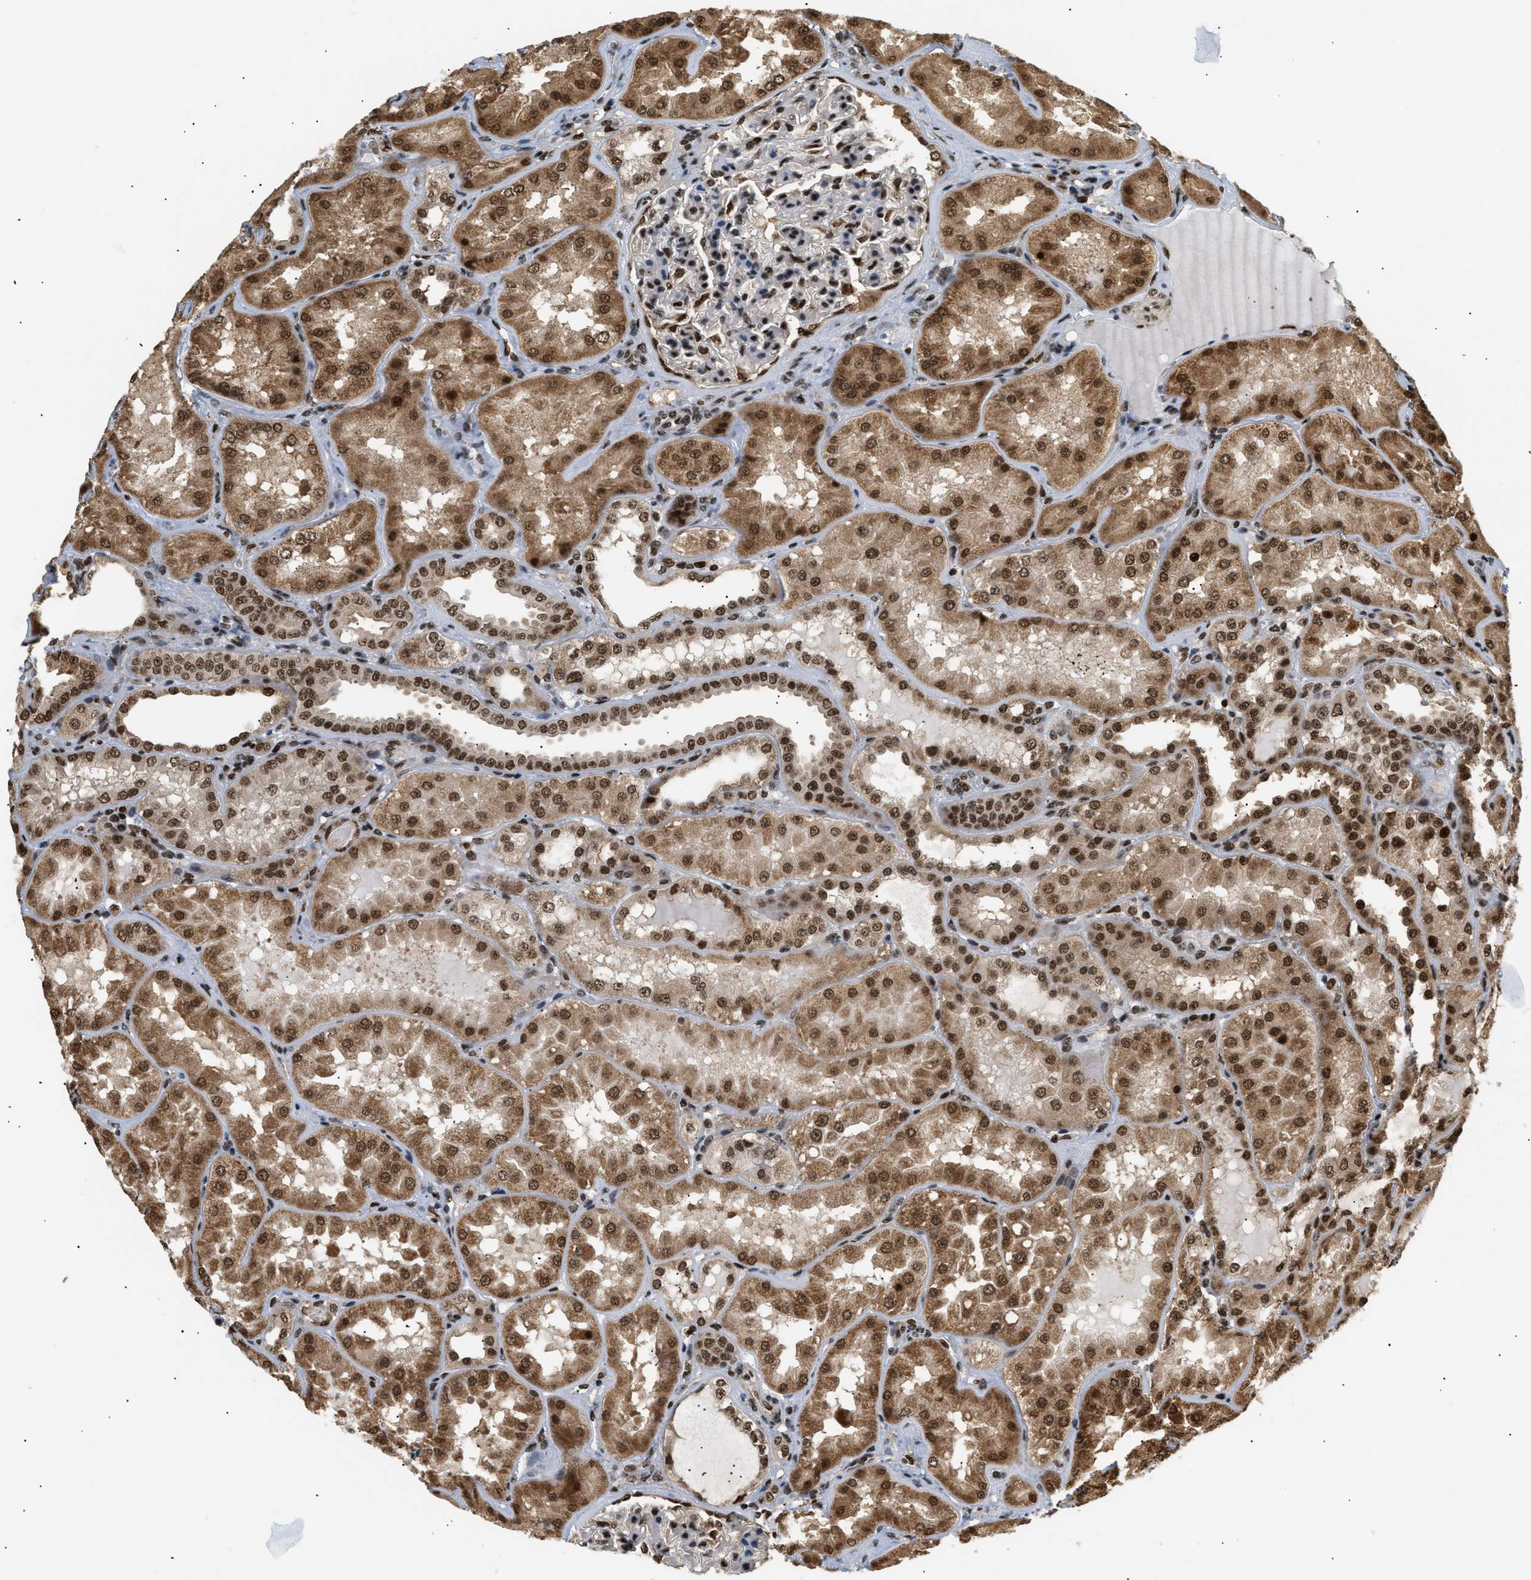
{"staining": {"intensity": "strong", "quantity": "25%-75%", "location": "cytoplasmic/membranous,nuclear"}, "tissue": "kidney", "cell_type": "Cells in glomeruli", "image_type": "normal", "snomed": [{"axis": "morphology", "description": "Normal tissue, NOS"}, {"axis": "topography", "description": "Kidney"}], "caption": "DAB immunohistochemical staining of benign human kidney shows strong cytoplasmic/membranous,nuclear protein positivity in approximately 25%-75% of cells in glomeruli.", "gene": "RBM5", "patient": {"sex": "female", "age": 56}}